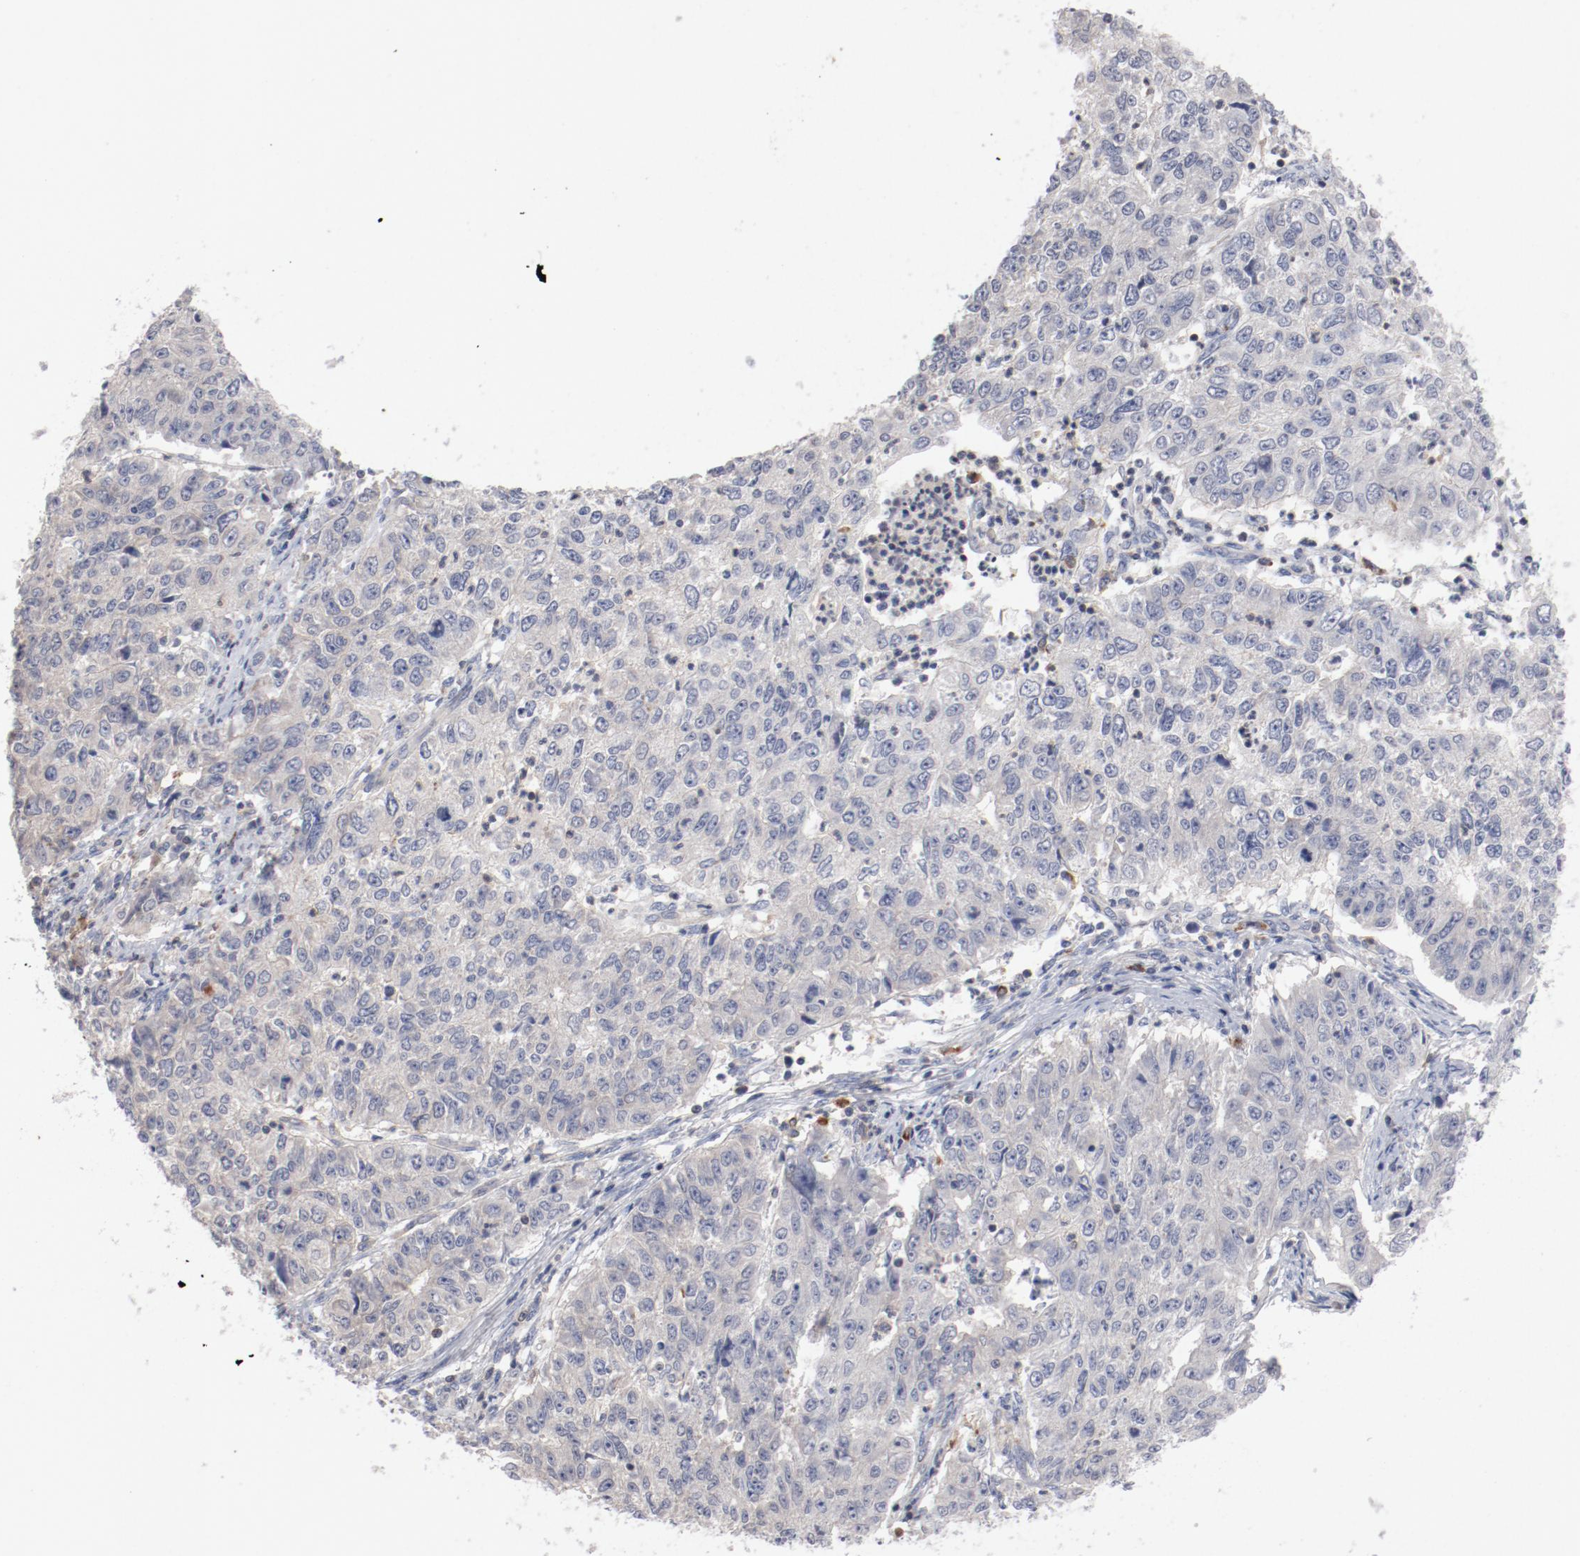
{"staining": {"intensity": "negative", "quantity": "none", "location": "none"}, "tissue": "endometrial cancer", "cell_type": "Tumor cells", "image_type": "cancer", "snomed": [{"axis": "morphology", "description": "Adenocarcinoma, NOS"}, {"axis": "topography", "description": "Endometrium"}], "caption": "IHC of endometrial adenocarcinoma reveals no positivity in tumor cells.", "gene": "CBL", "patient": {"sex": "female", "age": 42}}